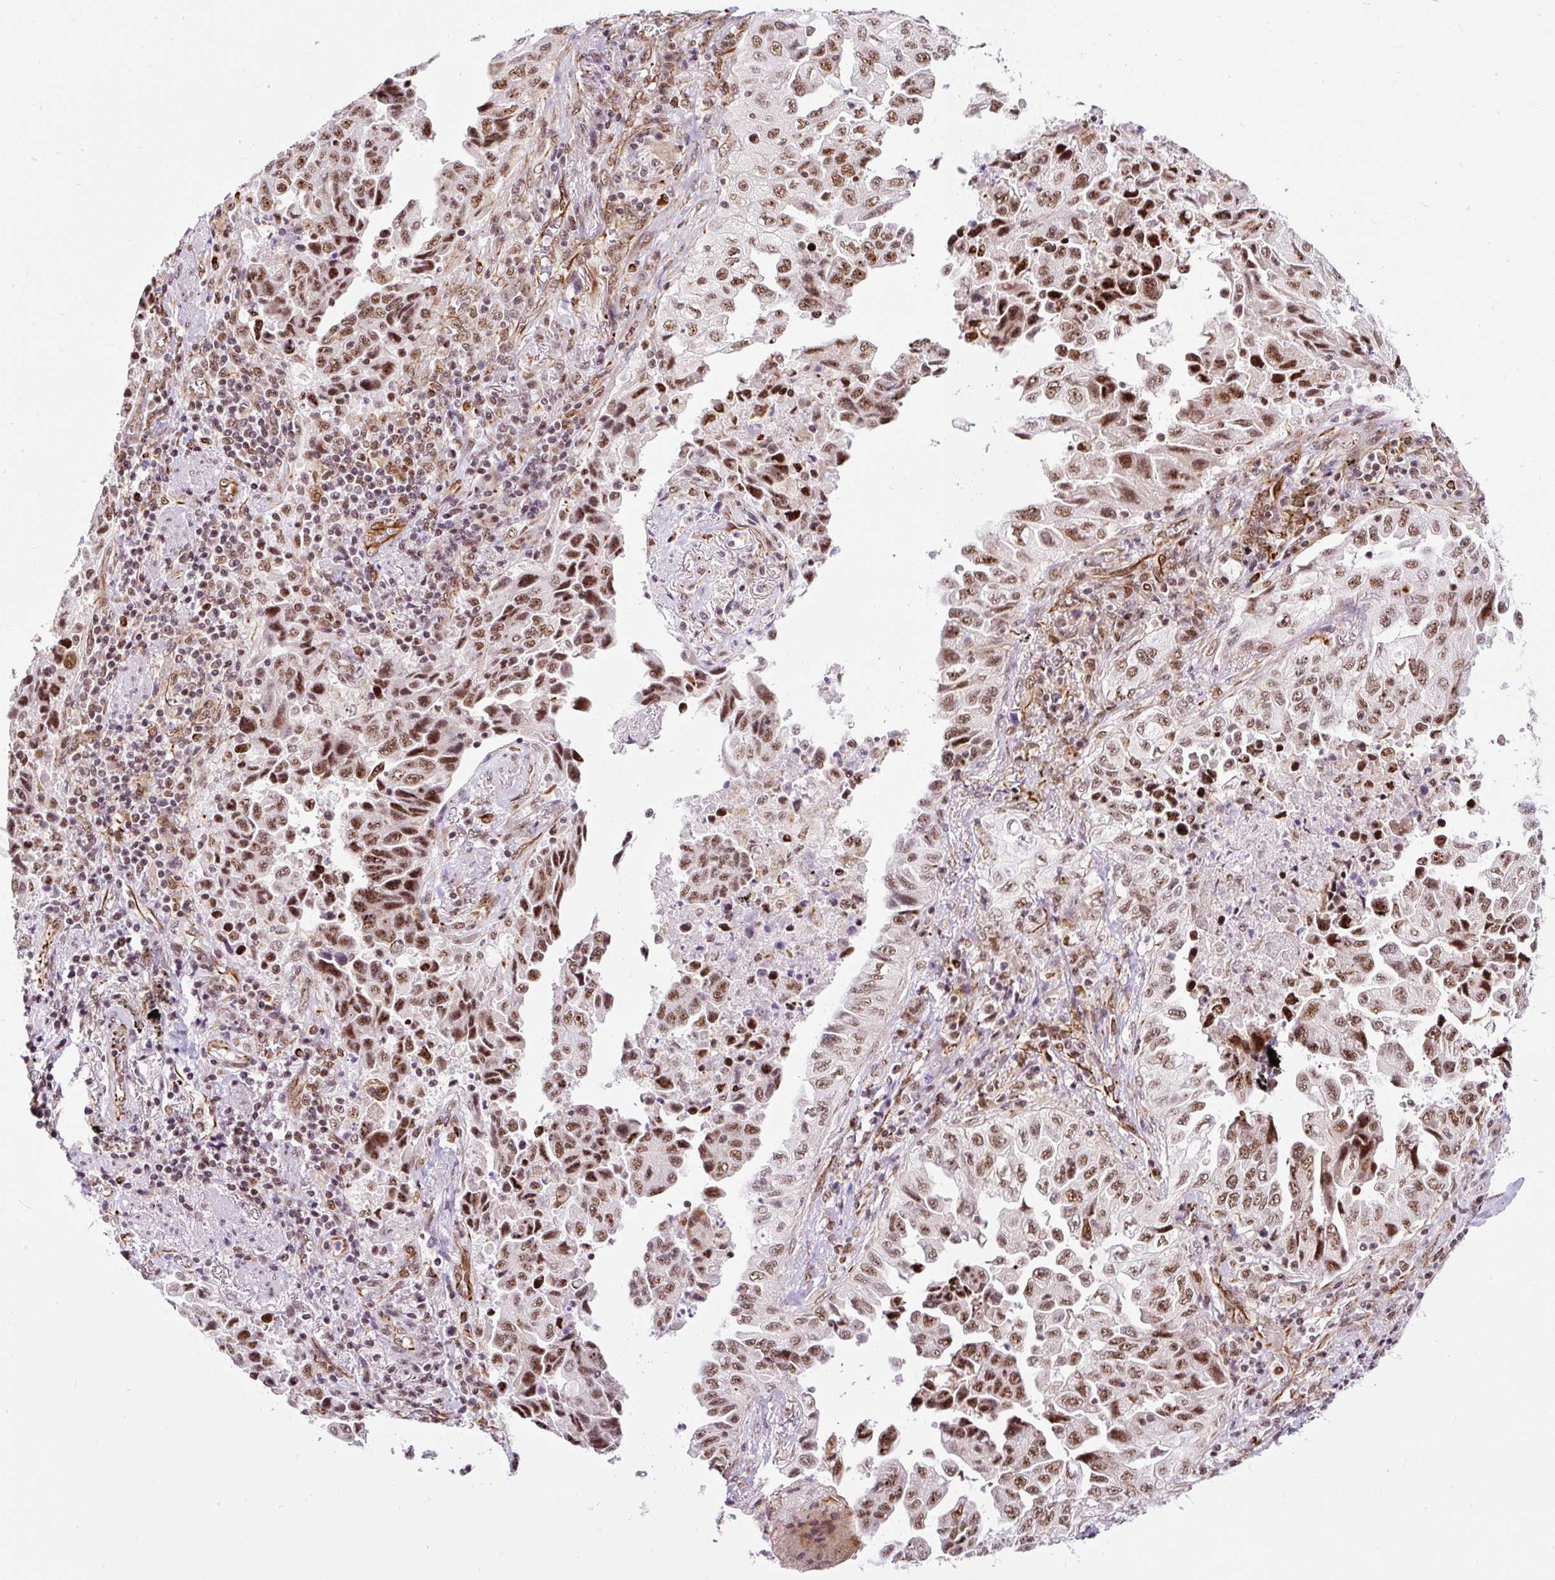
{"staining": {"intensity": "strong", "quantity": ">75%", "location": "nuclear"}, "tissue": "lung cancer", "cell_type": "Tumor cells", "image_type": "cancer", "snomed": [{"axis": "morphology", "description": "Adenocarcinoma, NOS"}, {"axis": "topography", "description": "Lung"}], "caption": "IHC of human adenocarcinoma (lung) reveals high levels of strong nuclear positivity in approximately >75% of tumor cells.", "gene": "LUC7L2", "patient": {"sex": "female", "age": 51}}